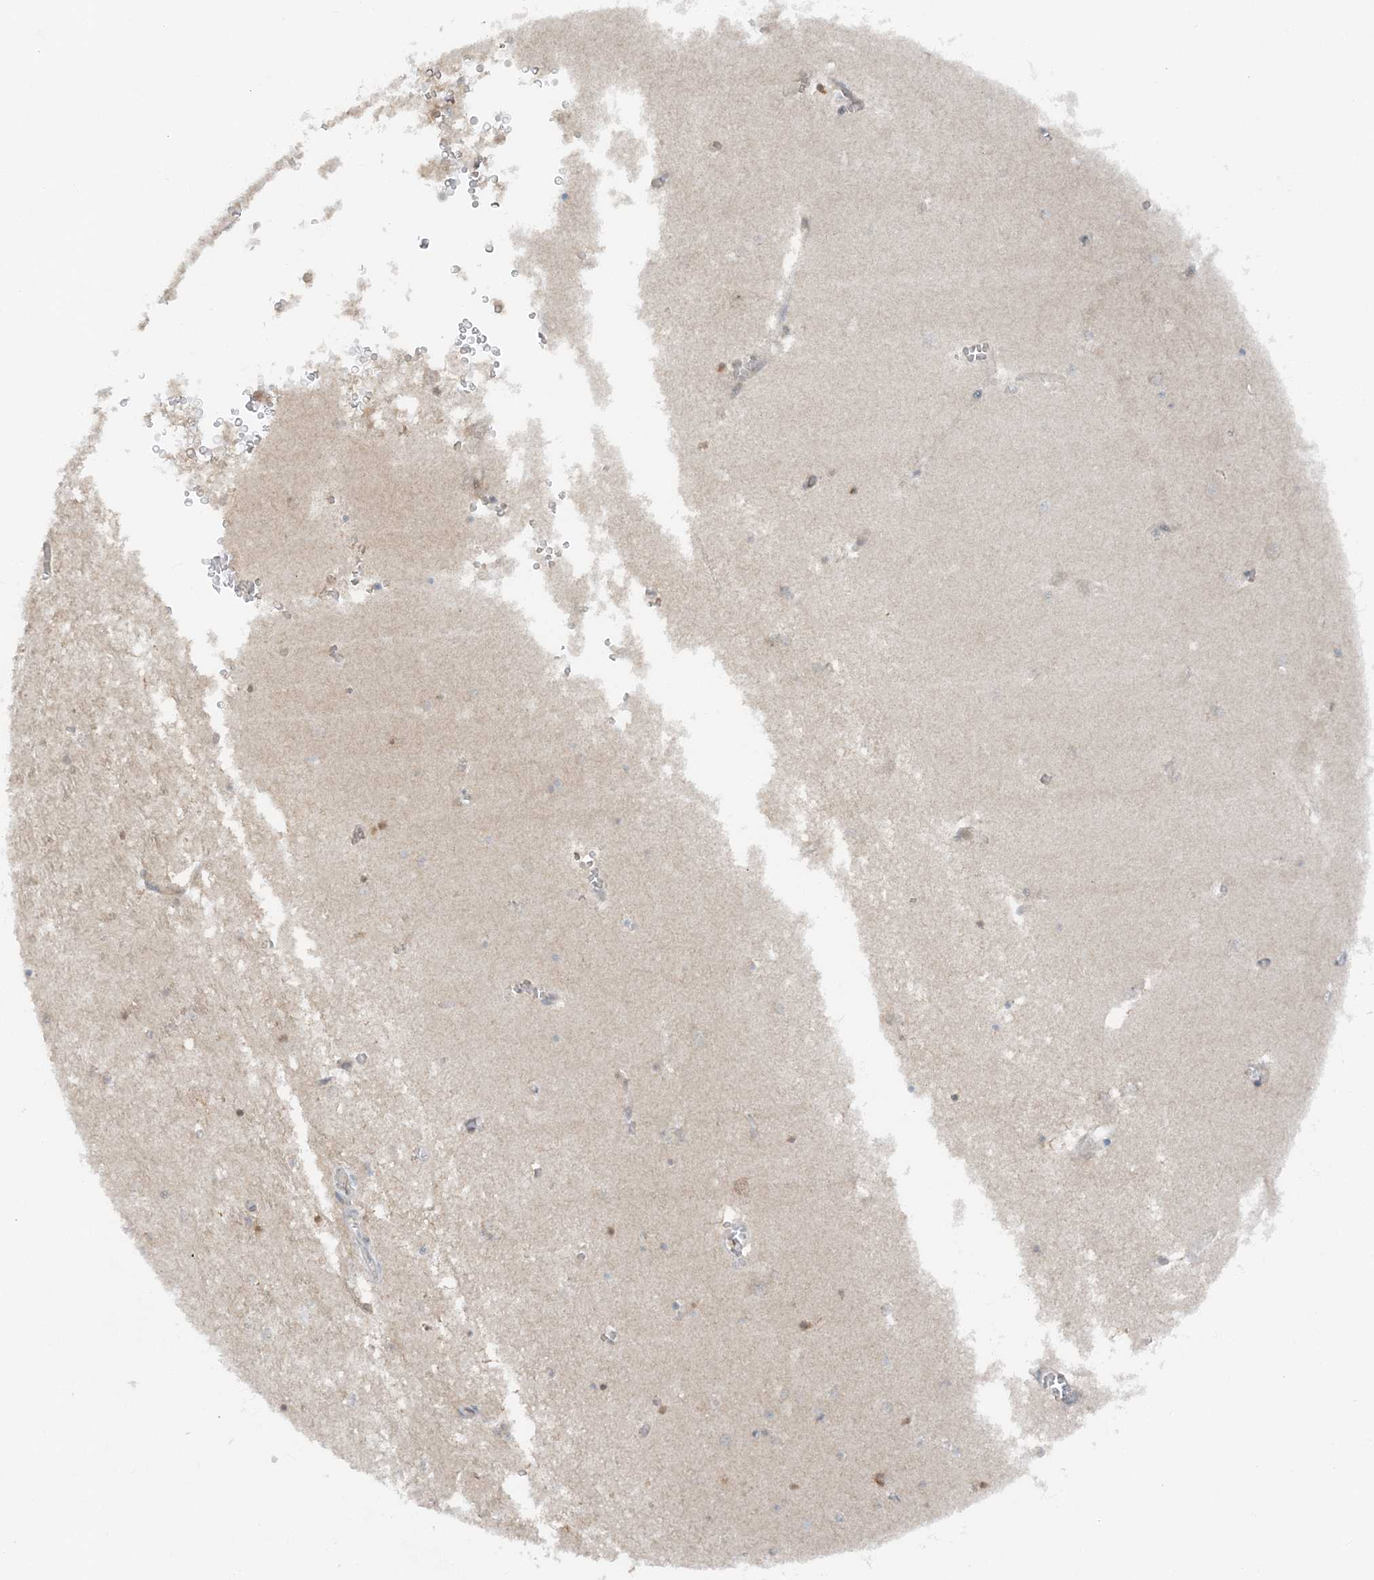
{"staining": {"intensity": "weak", "quantity": "<25%", "location": "cytoplasmic/membranous"}, "tissue": "hippocampus", "cell_type": "Glial cells", "image_type": "normal", "snomed": [{"axis": "morphology", "description": "Normal tissue, NOS"}, {"axis": "topography", "description": "Hippocampus"}], "caption": "Immunohistochemistry (IHC) of normal hippocampus reveals no expression in glial cells.", "gene": "ATP11A", "patient": {"sex": "male", "age": 70}}